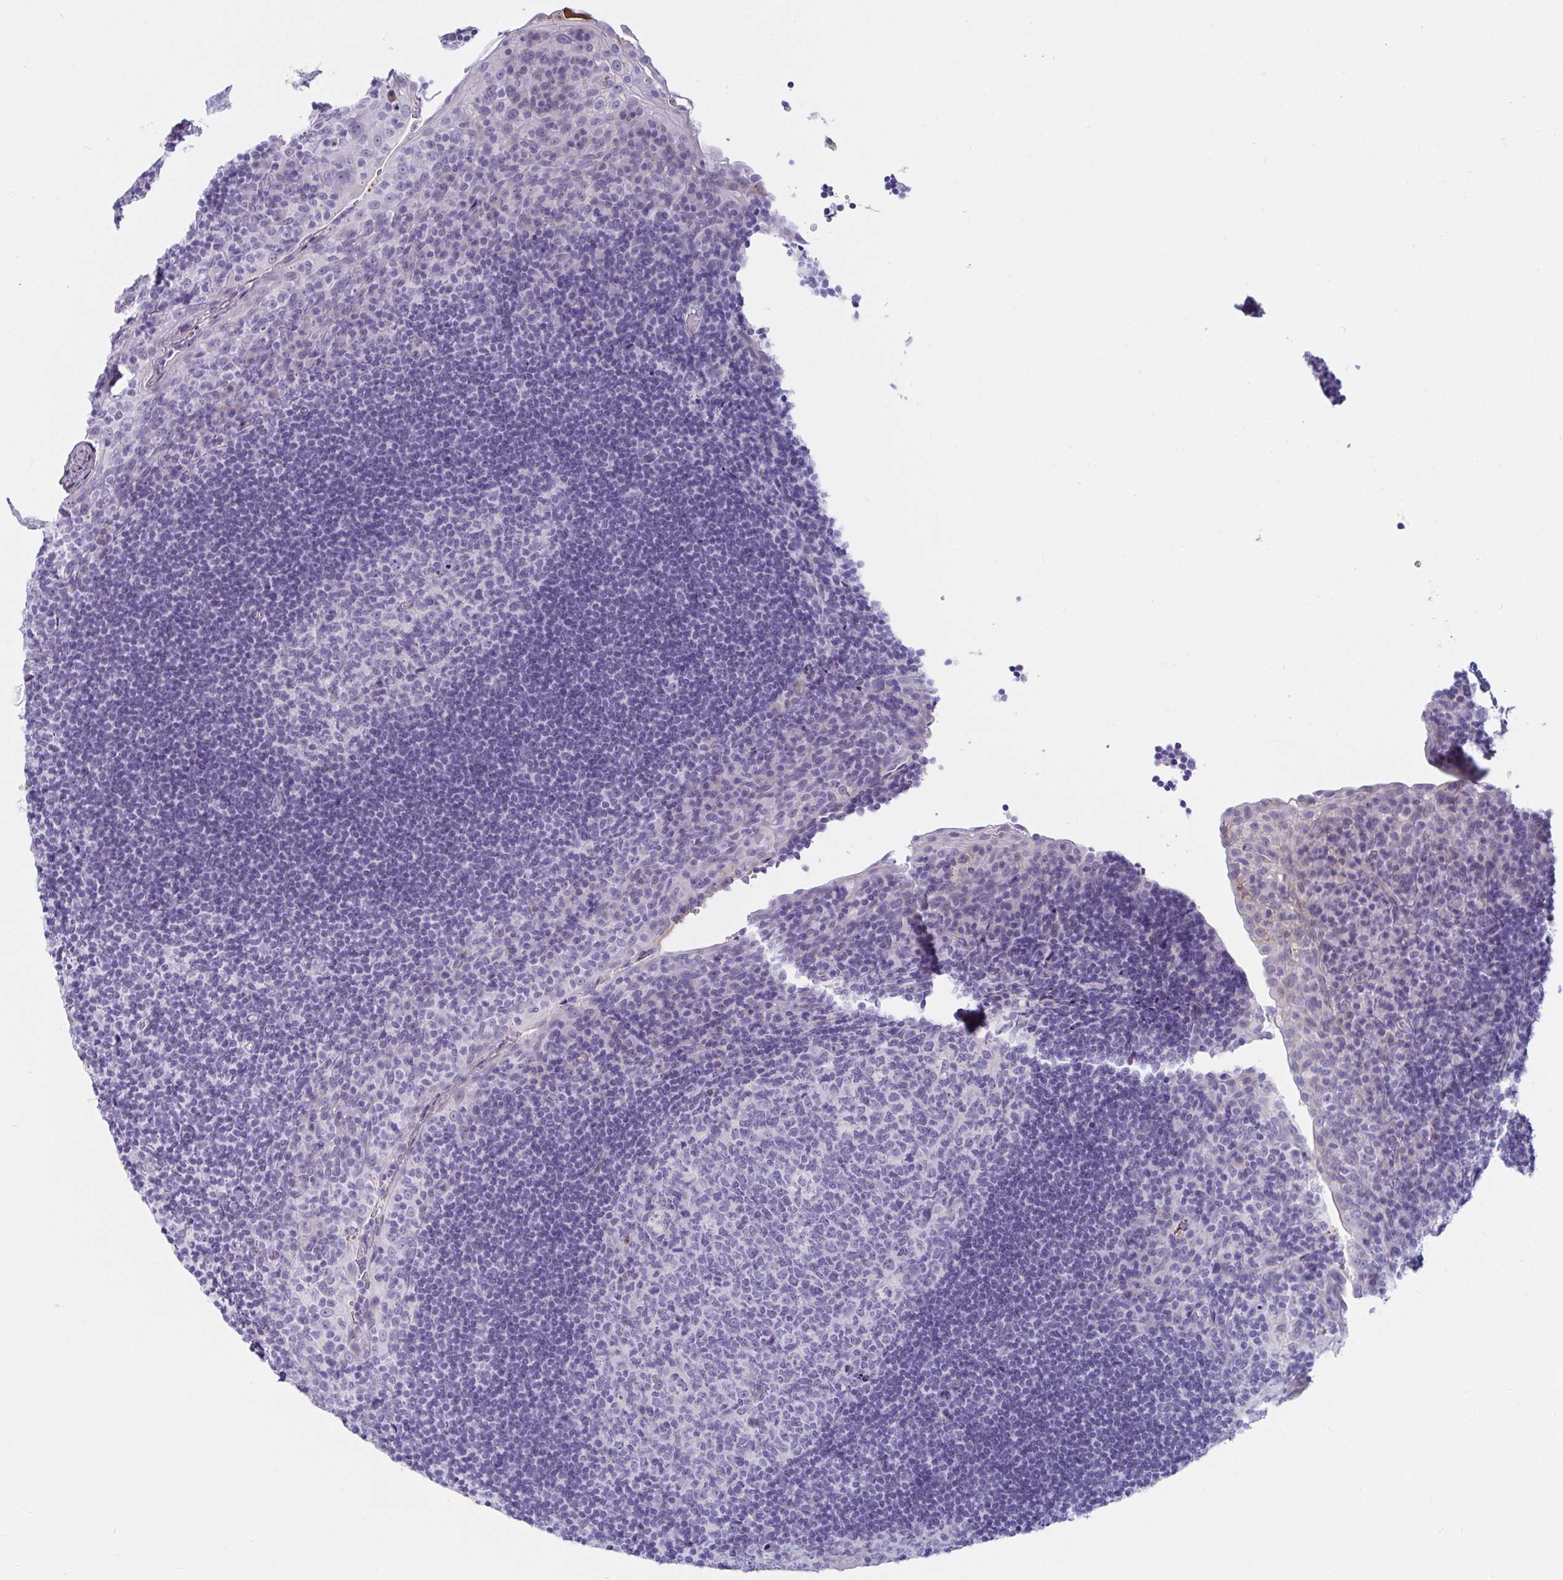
{"staining": {"intensity": "negative", "quantity": "none", "location": "none"}, "tissue": "tonsil", "cell_type": "Germinal center cells", "image_type": "normal", "snomed": [{"axis": "morphology", "description": "Normal tissue, NOS"}, {"axis": "topography", "description": "Tonsil"}], "caption": "Micrograph shows no protein positivity in germinal center cells of benign tonsil.", "gene": "NPY", "patient": {"sex": "male", "age": 17}}